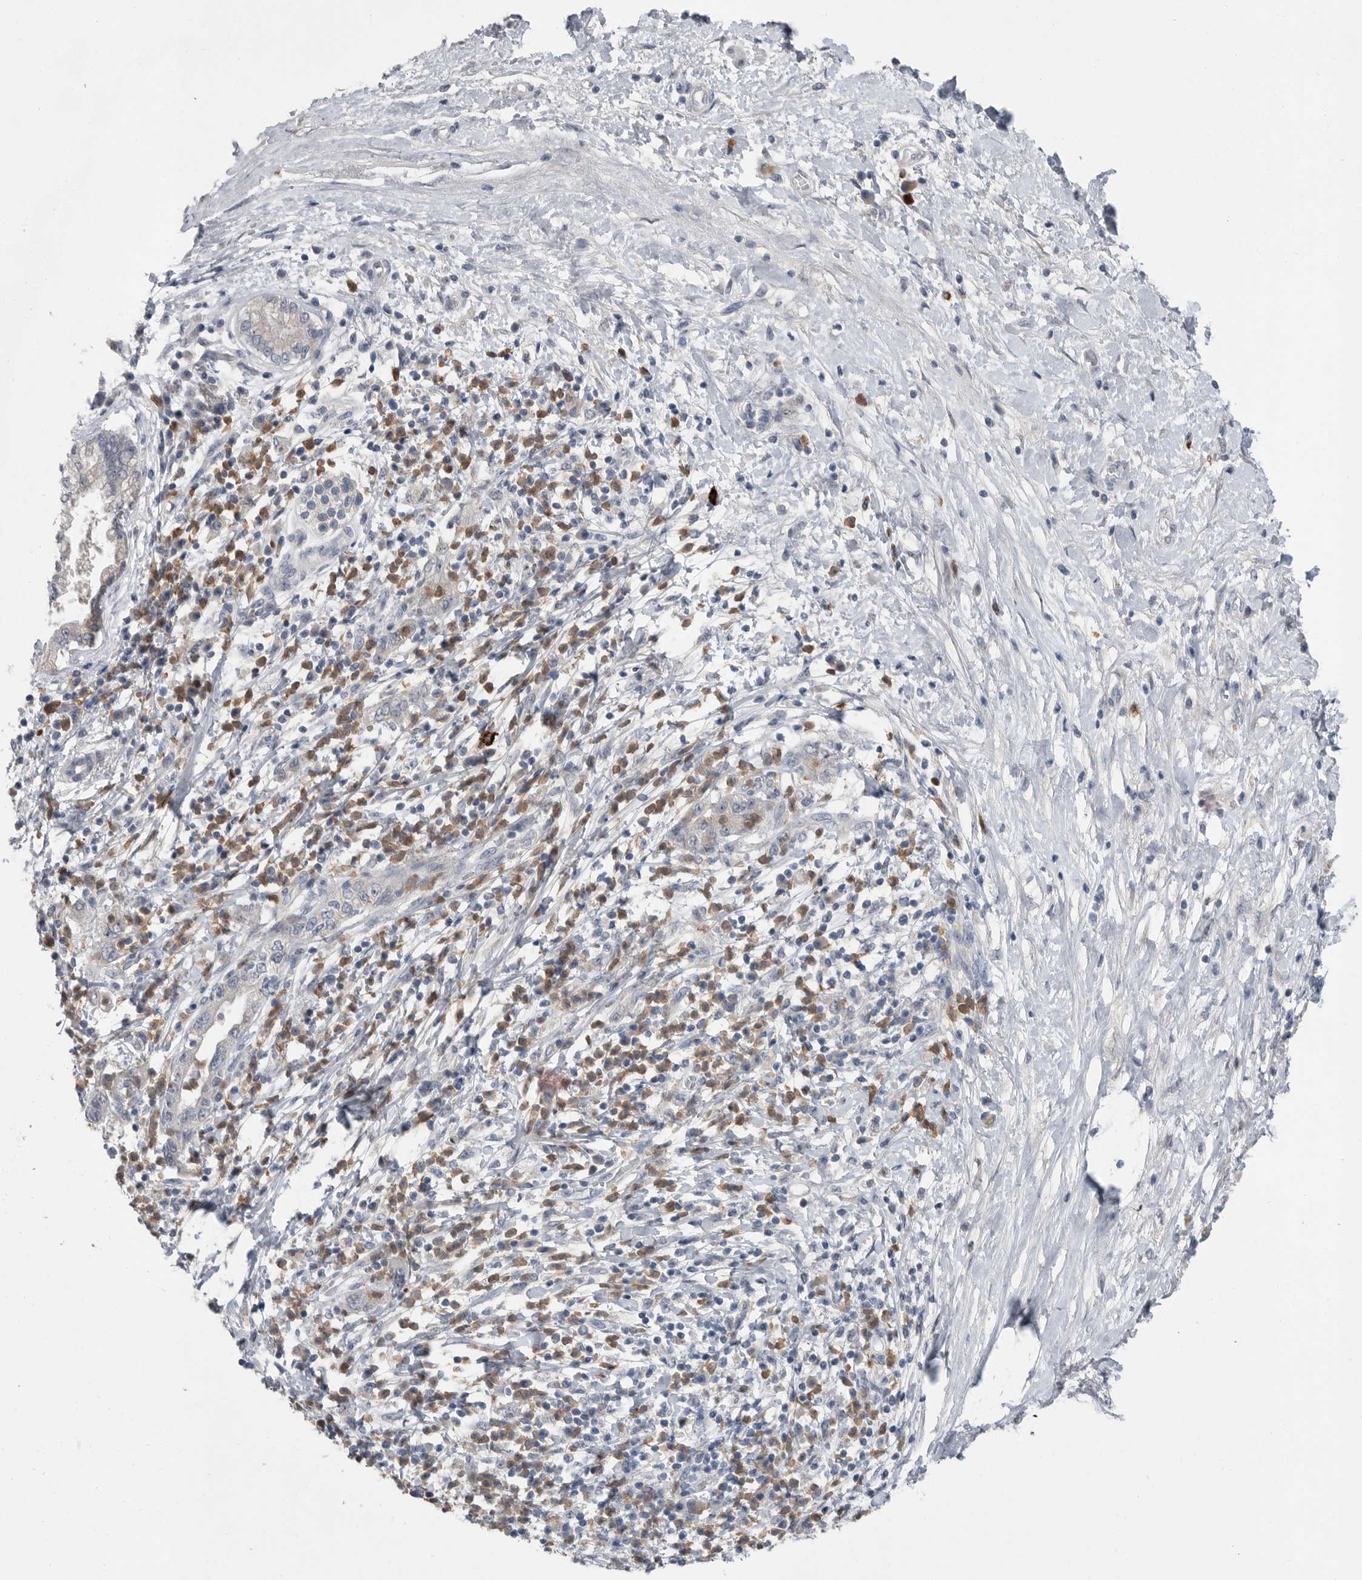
{"staining": {"intensity": "negative", "quantity": "none", "location": "none"}, "tissue": "pancreatic cancer", "cell_type": "Tumor cells", "image_type": "cancer", "snomed": [{"axis": "morphology", "description": "Adenocarcinoma, NOS"}, {"axis": "topography", "description": "Pancreas"}], "caption": "The micrograph shows no significant positivity in tumor cells of pancreatic cancer.", "gene": "SCP2", "patient": {"sex": "female", "age": 73}}